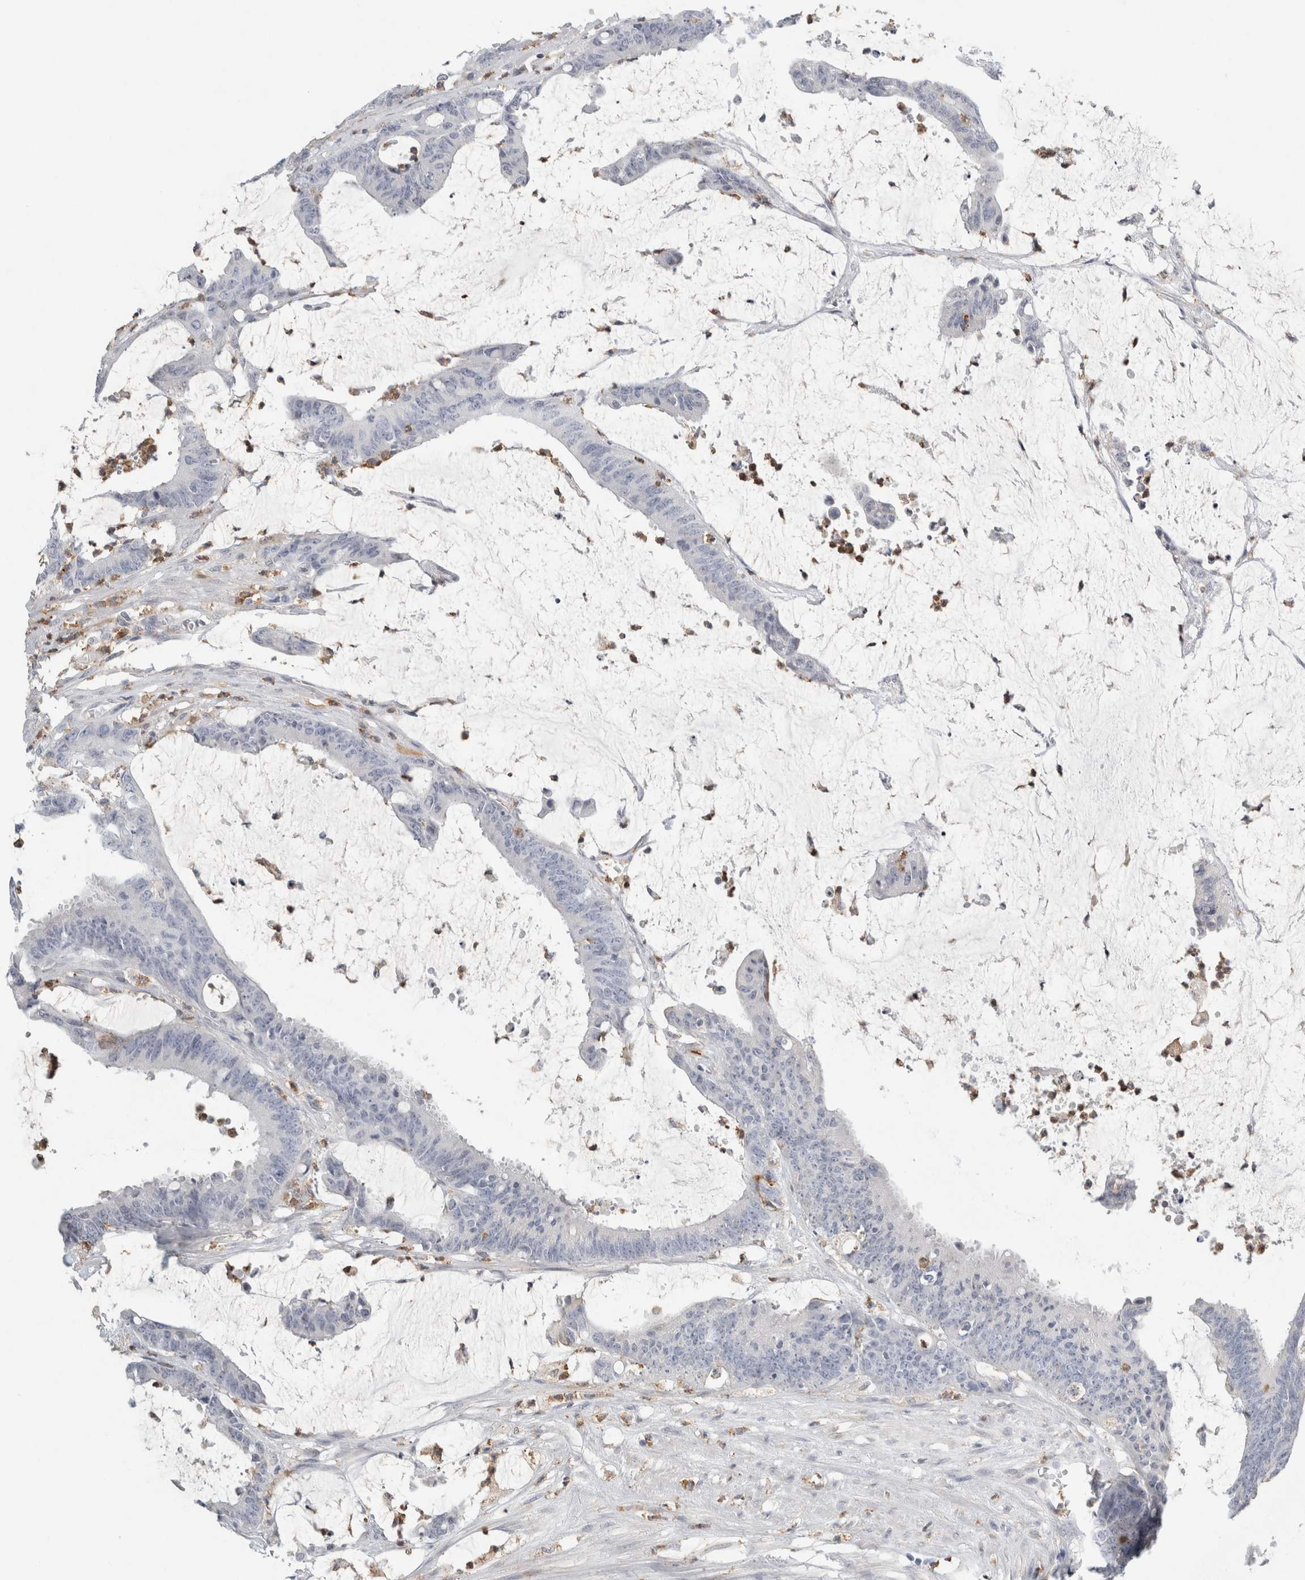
{"staining": {"intensity": "negative", "quantity": "none", "location": "none"}, "tissue": "colorectal cancer", "cell_type": "Tumor cells", "image_type": "cancer", "snomed": [{"axis": "morphology", "description": "Adenocarcinoma, NOS"}, {"axis": "topography", "description": "Rectum"}], "caption": "Human colorectal cancer (adenocarcinoma) stained for a protein using IHC demonstrates no positivity in tumor cells.", "gene": "P2RY2", "patient": {"sex": "female", "age": 66}}